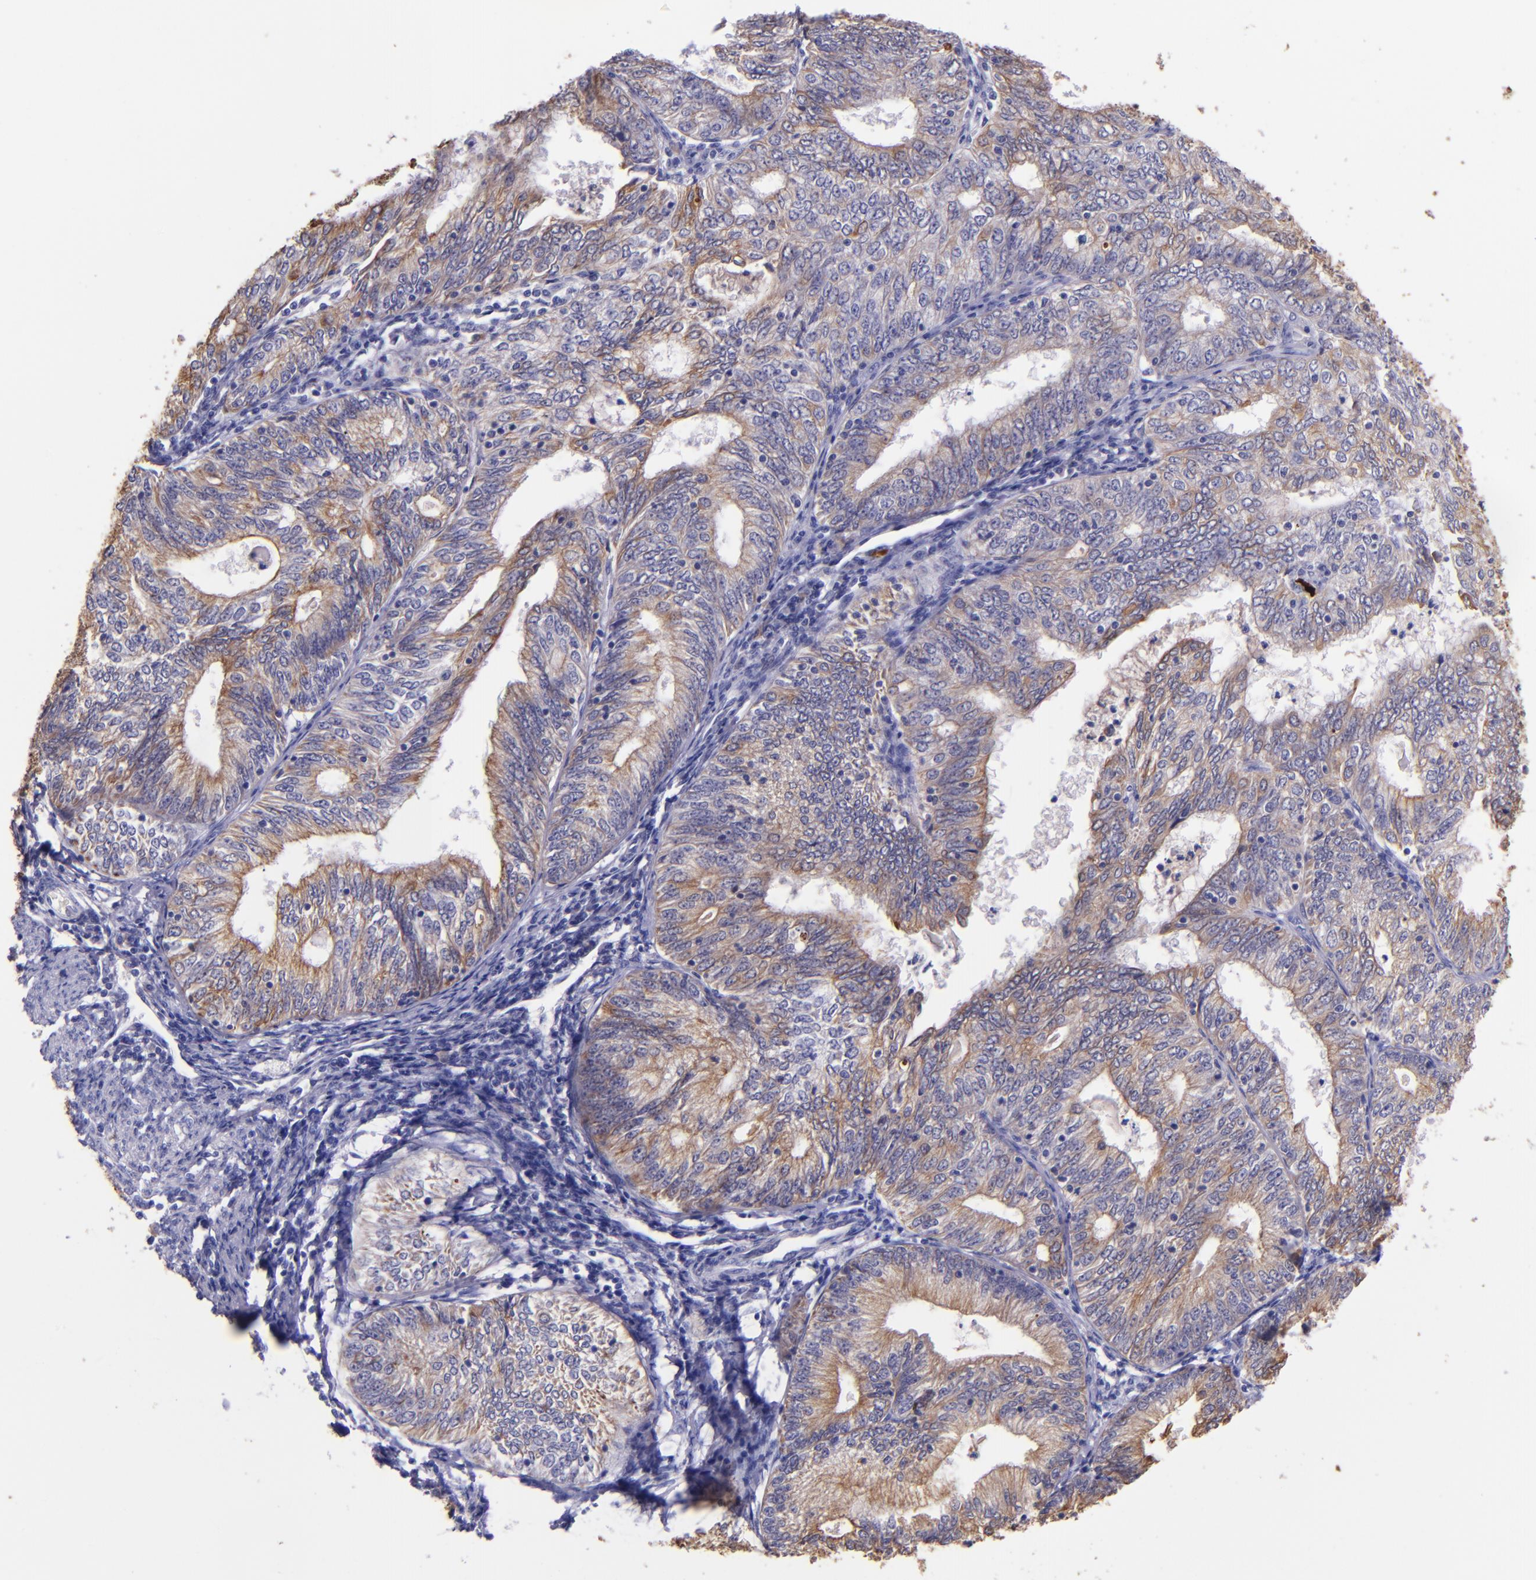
{"staining": {"intensity": "weak", "quantity": "25%-75%", "location": "cytoplasmic/membranous"}, "tissue": "endometrial cancer", "cell_type": "Tumor cells", "image_type": "cancer", "snomed": [{"axis": "morphology", "description": "Adenocarcinoma, NOS"}, {"axis": "topography", "description": "Endometrium"}], "caption": "Approximately 25%-75% of tumor cells in human endometrial cancer reveal weak cytoplasmic/membranous protein positivity as visualized by brown immunohistochemical staining.", "gene": "KRT4", "patient": {"sex": "female", "age": 69}}